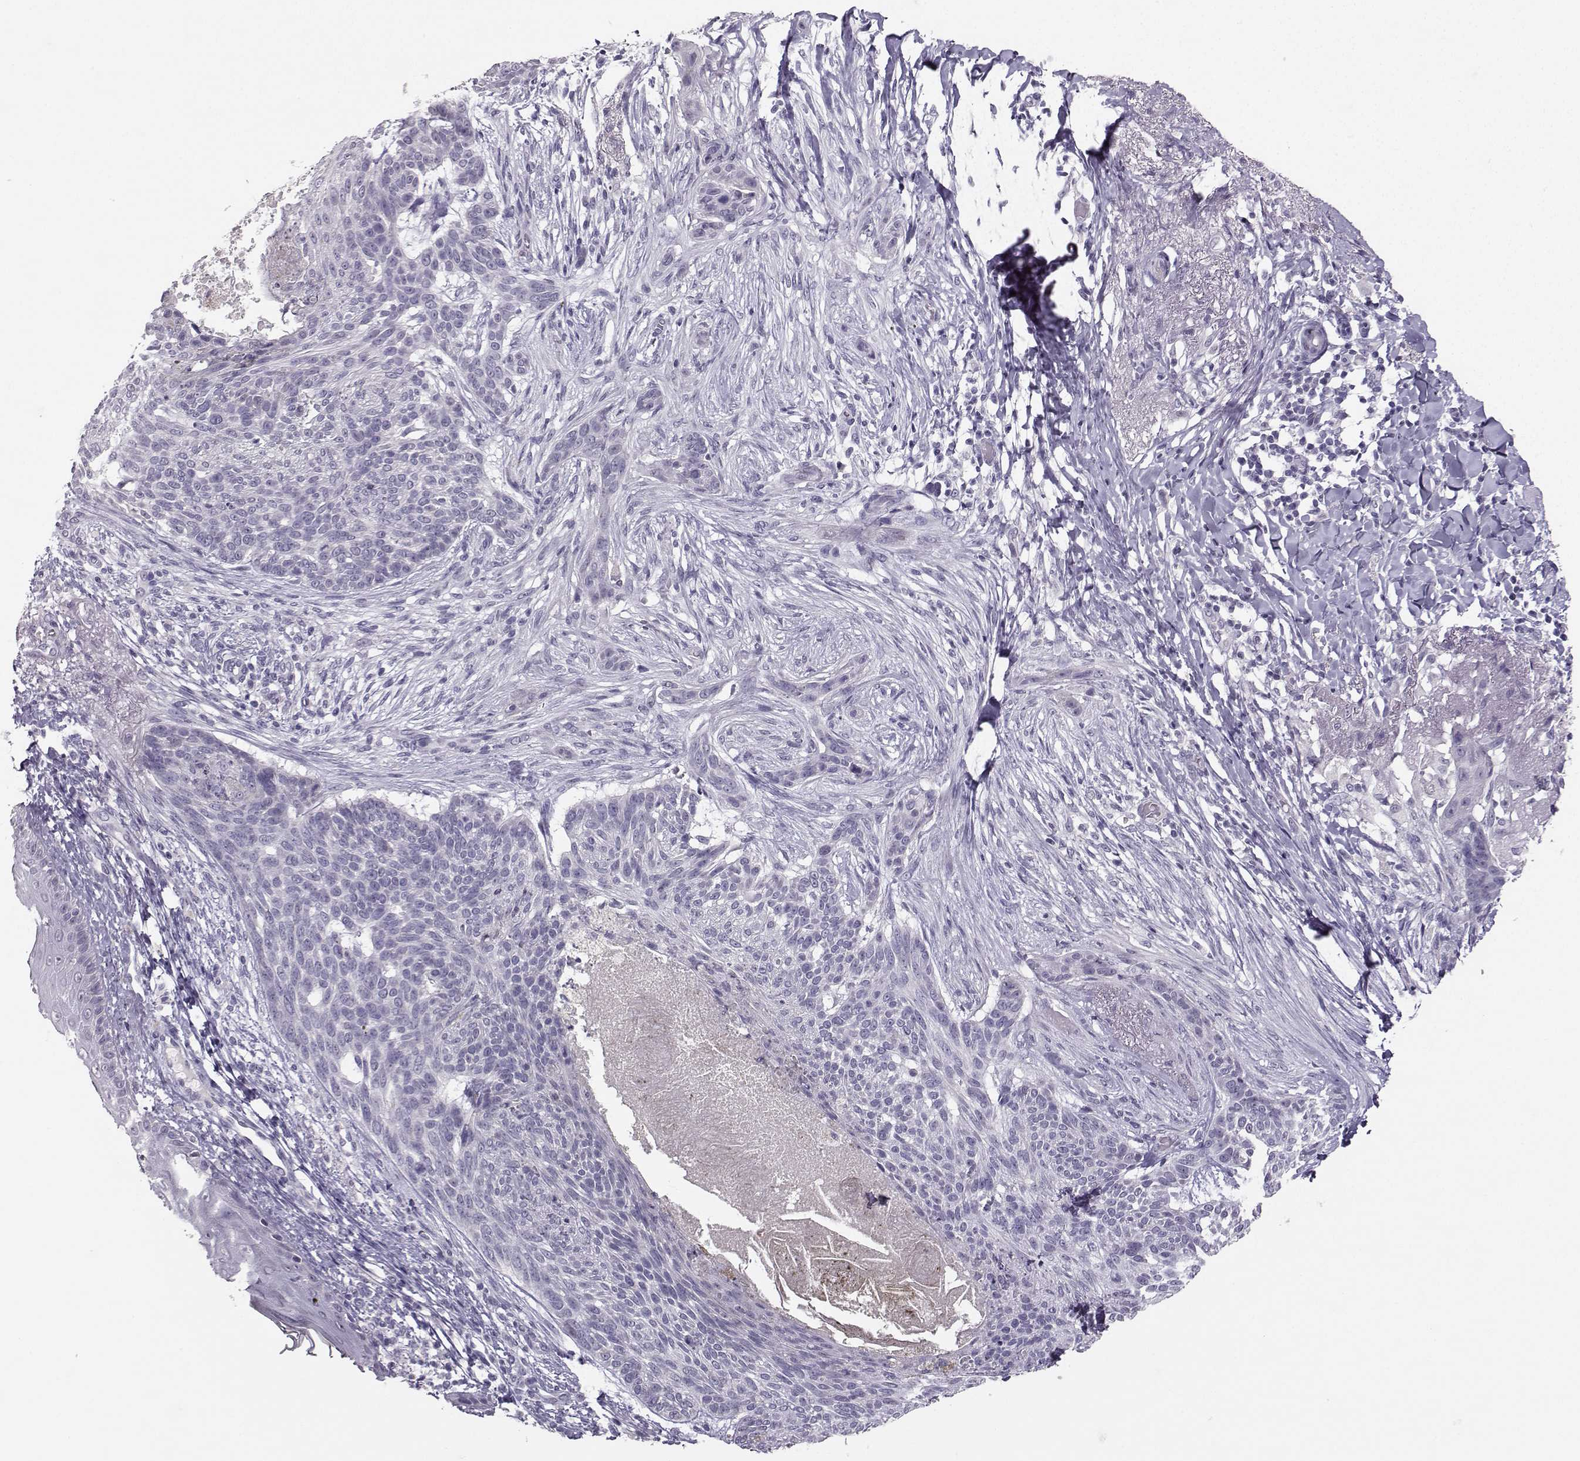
{"staining": {"intensity": "negative", "quantity": "none", "location": "none"}, "tissue": "skin cancer", "cell_type": "Tumor cells", "image_type": "cancer", "snomed": [{"axis": "morphology", "description": "Normal tissue, NOS"}, {"axis": "morphology", "description": "Basal cell carcinoma"}, {"axis": "topography", "description": "Skin"}], "caption": "Tumor cells show no significant protein expression in skin cancer (basal cell carcinoma).", "gene": "PKP2", "patient": {"sex": "male", "age": 84}}